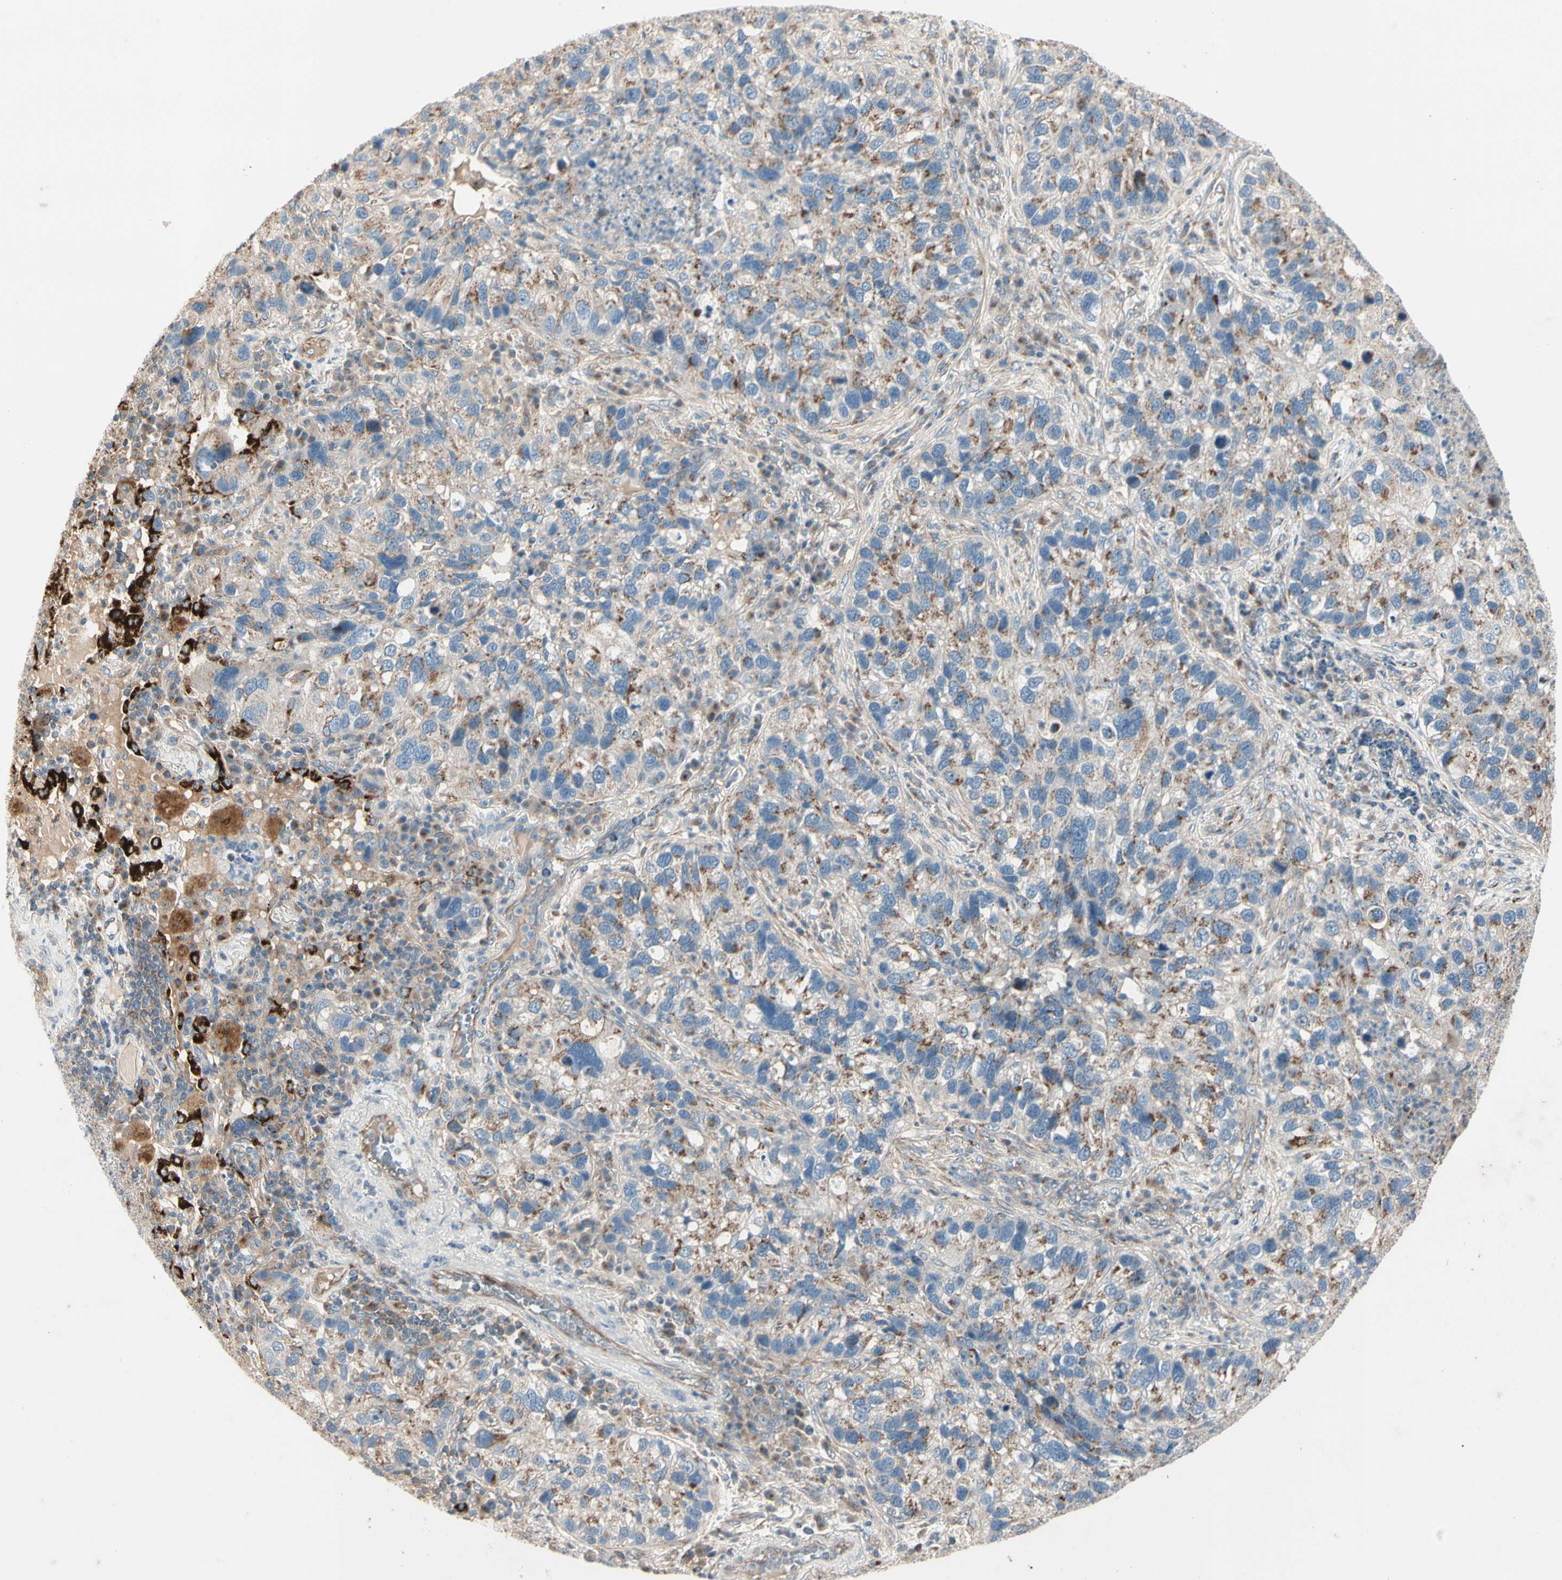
{"staining": {"intensity": "moderate", "quantity": ">75%", "location": "cytoplasmic/membranous"}, "tissue": "lung cancer", "cell_type": "Tumor cells", "image_type": "cancer", "snomed": [{"axis": "morphology", "description": "Adenocarcinoma, NOS"}, {"axis": "topography", "description": "Lung"}], "caption": "Lung adenocarcinoma tissue exhibits moderate cytoplasmic/membranous positivity in approximately >75% of tumor cells, visualized by immunohistochemistry.", "gene": "ABCA3", "patient": {"sex": "male", "age": 84}}